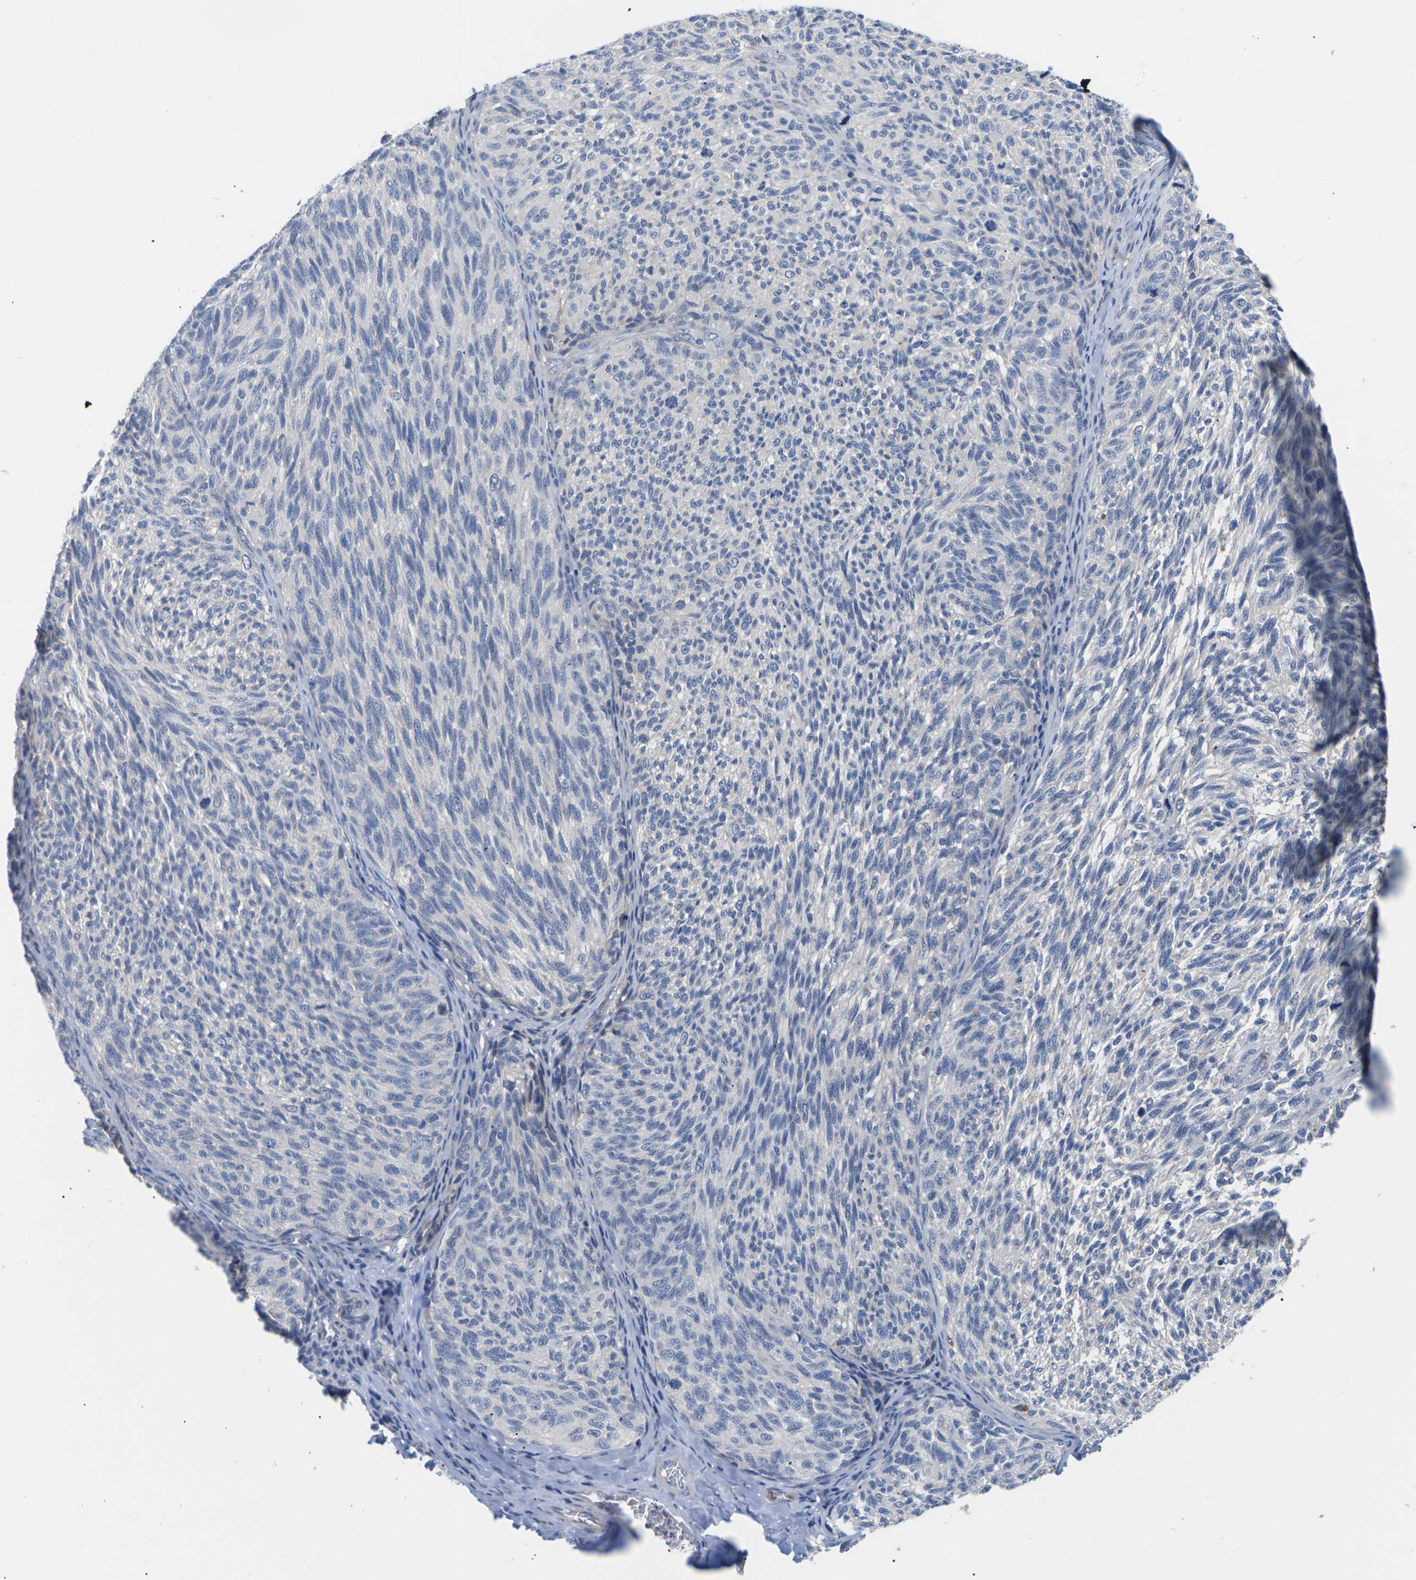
{"staining": {"intensity": "negative", "quantity": "none", "location": "none"}, "tissue": "melanoma", "cell_type": "Tumor cells", "image_type": "cancer", "snomed": [{"axis": "morphology", "description": "Malignant melanoma, NOS"}, {"axis": "topography", "description": "Skin"}], "caption": "The micrograph demonstrates no staining of tumor cells in melanoma.", "gene": "TMCO4", "patient": {"sex": "female", "age": 73}}